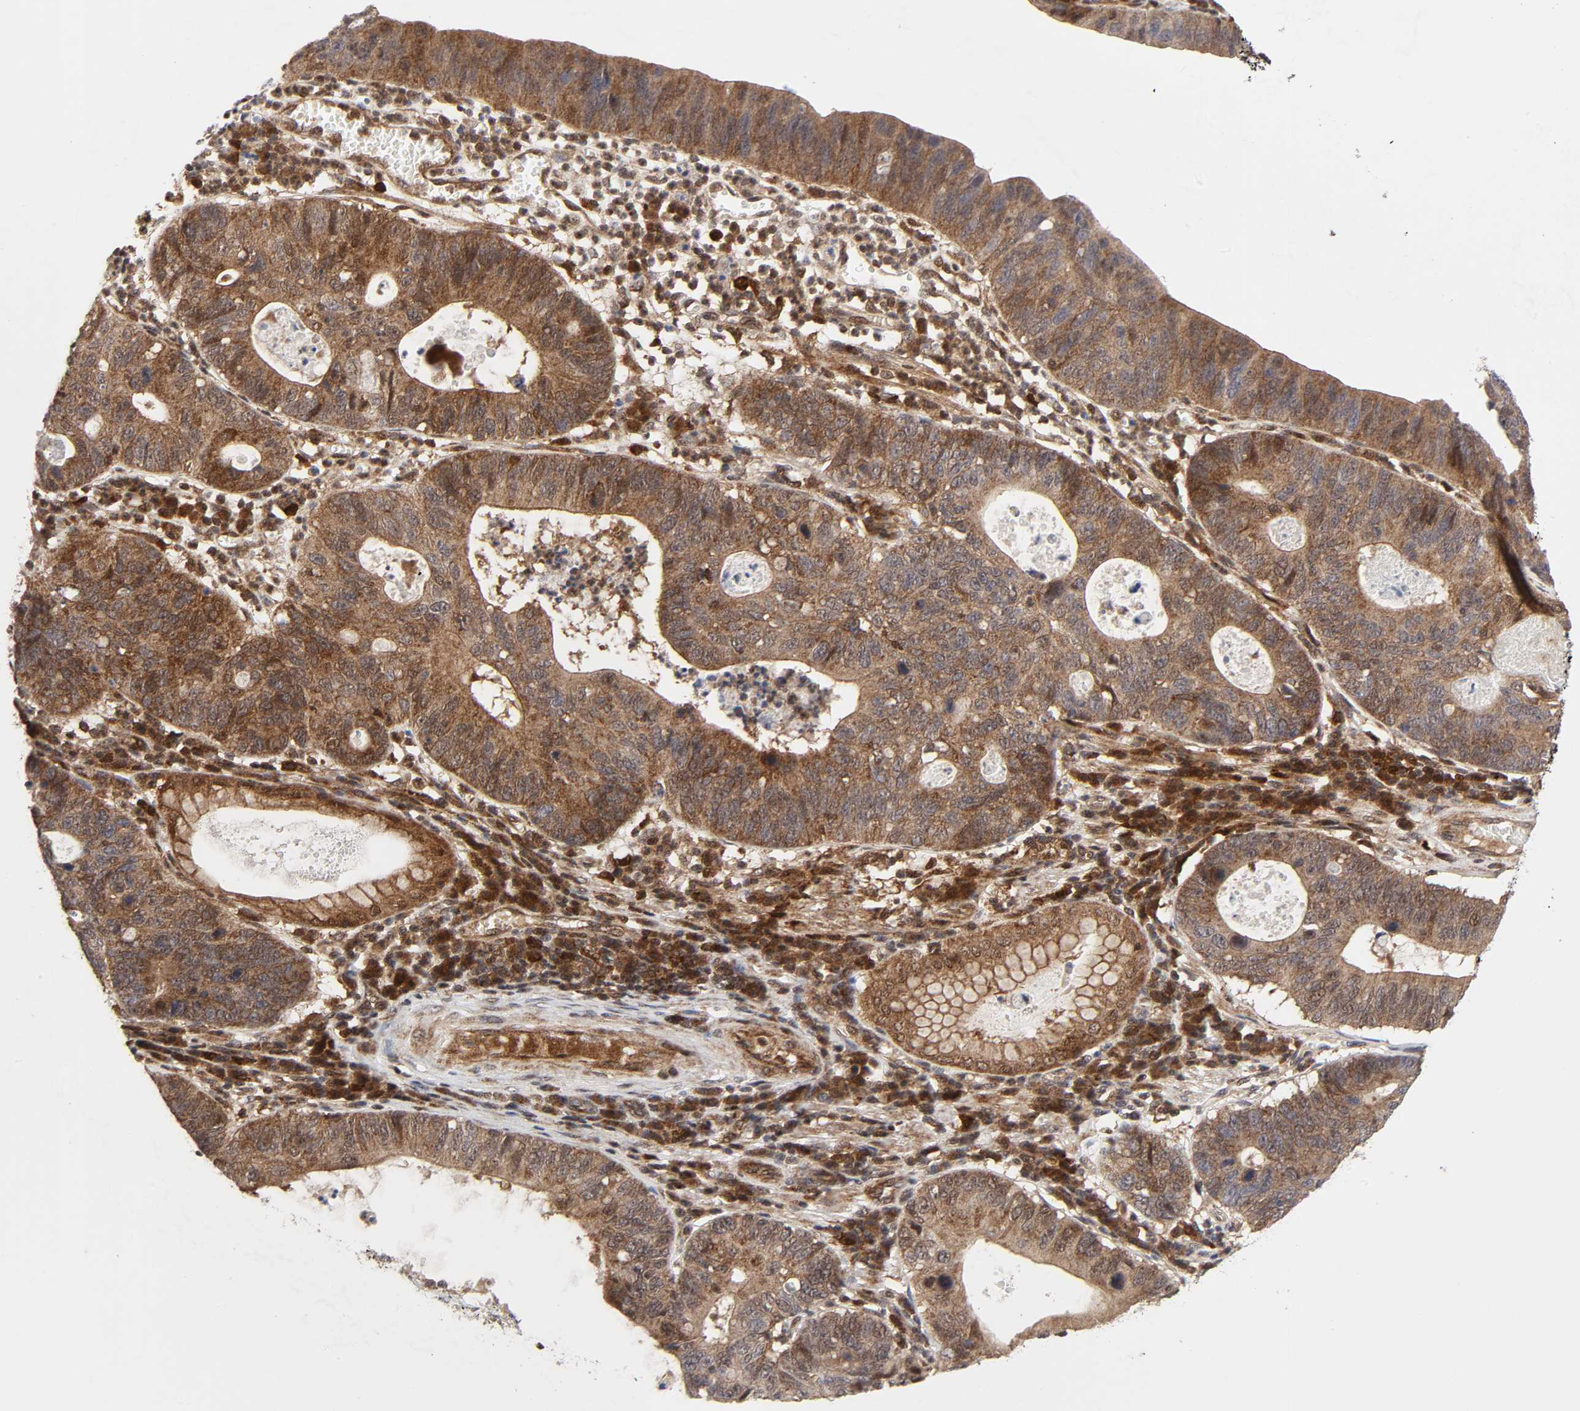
{"staining": {"intensity": "moderate", "quantity": ">75%", "location": "cytoplasmic/membranous"}, "tissue": "stomach cancer", "cell_type": "Tumor cells", "image_type": "cancer", "snomed": [{"axis": "morphology", "description": "Adenocarcinoma, NOS"}, {"axis": "topography", "description": "Stomach"}], "caption": "DAB immunohistochemical staining of human stomach adenocarcinoma shows moderate cytoplasmic/membranous protein staining in about >75% of tumor cells.", "gene": "CASP9", "patient": {"sex": "male", "age": 59}}